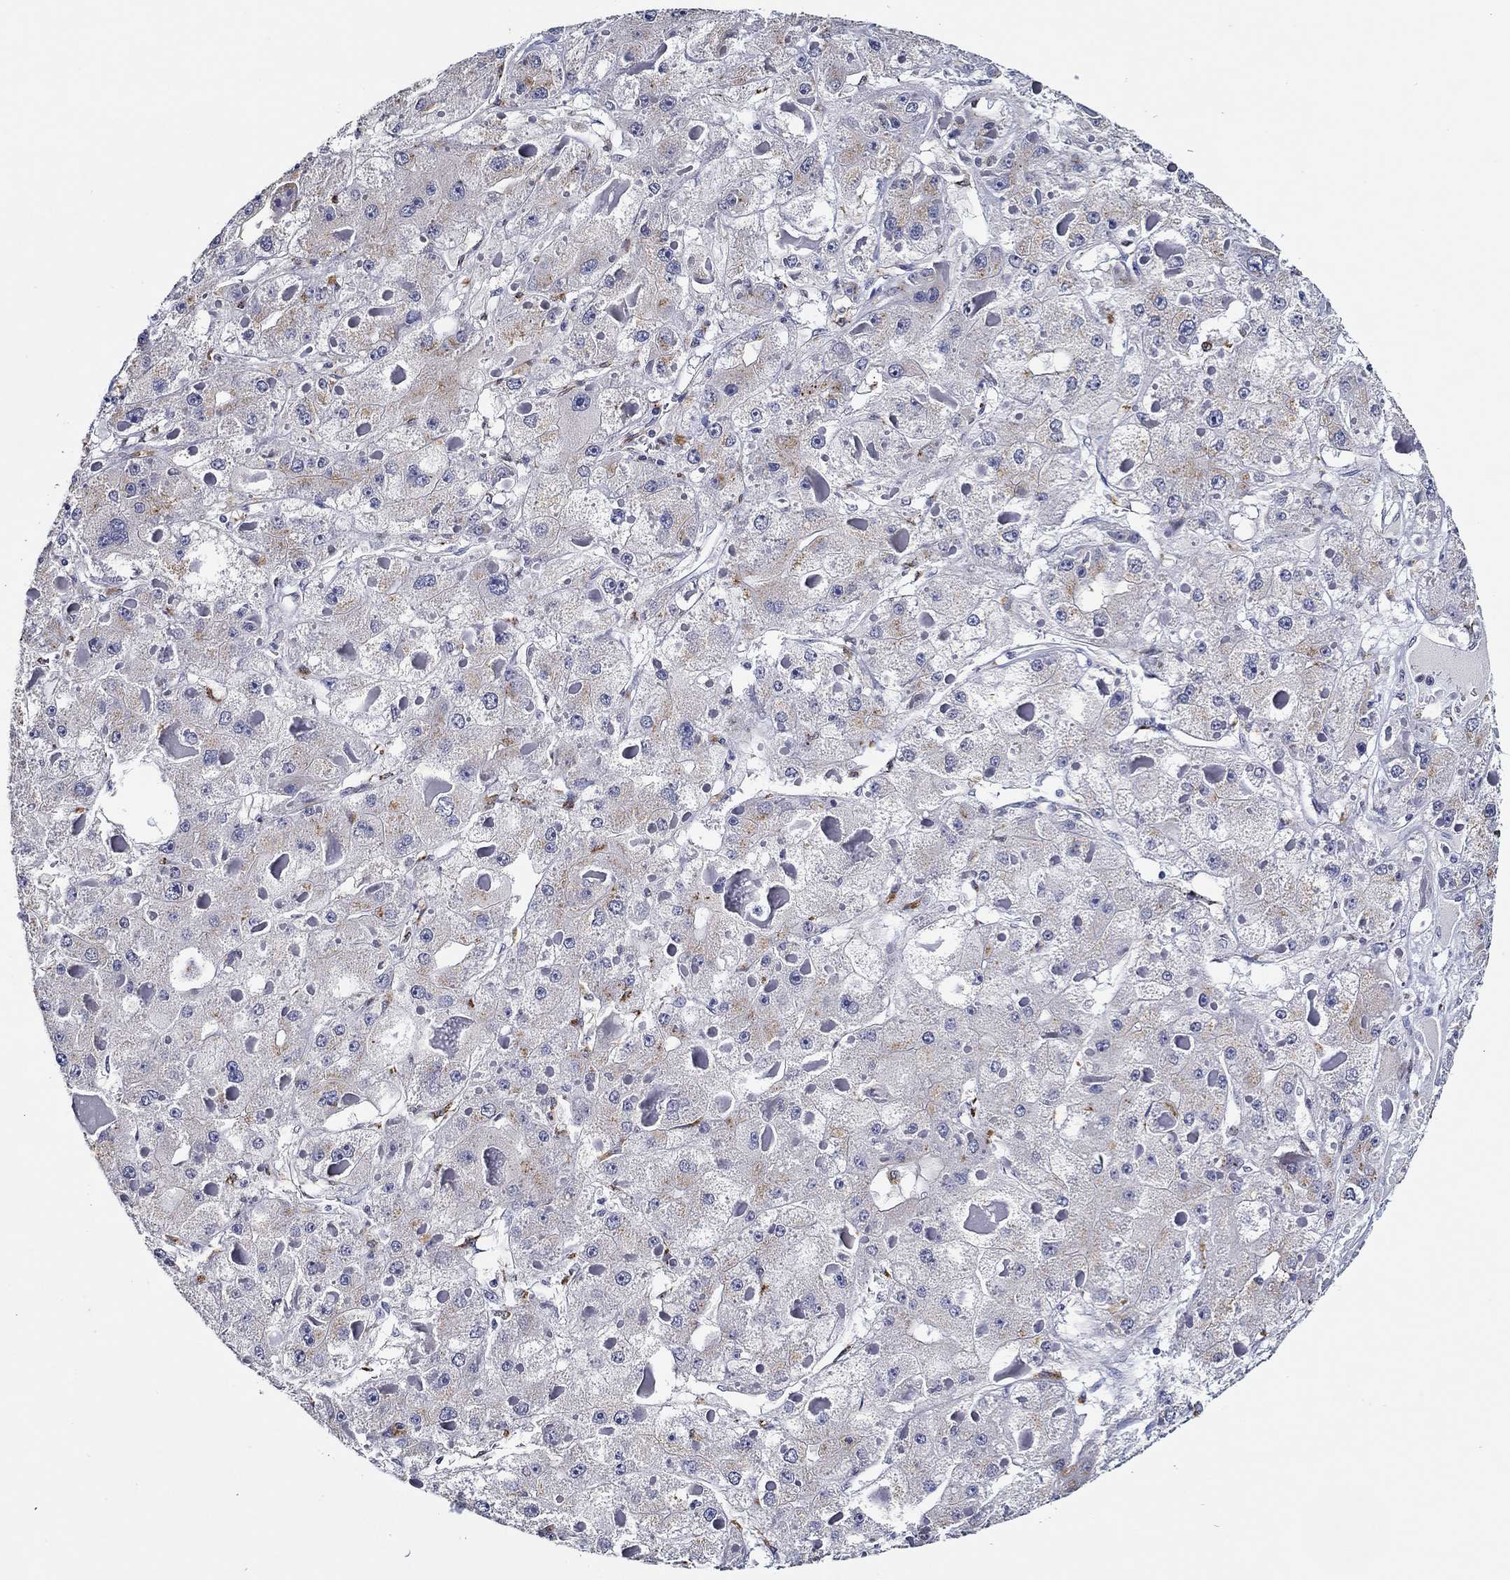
{"staining": {"intensity": "weak", "quantity": "<25%", "location": "cytoplasmic/membranous"}, "tissue": "liver cancer", "cell_type": "Tumor cells", "image_type": "cancer", "snomed": [{"axis": "morphology", "description": "Carcinoma, Hepatocellular, NOS"}, {"axis": "topography", "description": "Liver"}], "caption": "IHC photomicrograph of neoplastic tissue: human liver cancer (hepatocellular carcinoma) stained with DAB displays no significant protein expression in tumor cells.", "gene": "GATA2", "patient": {"sex": "female", "age": 73}}